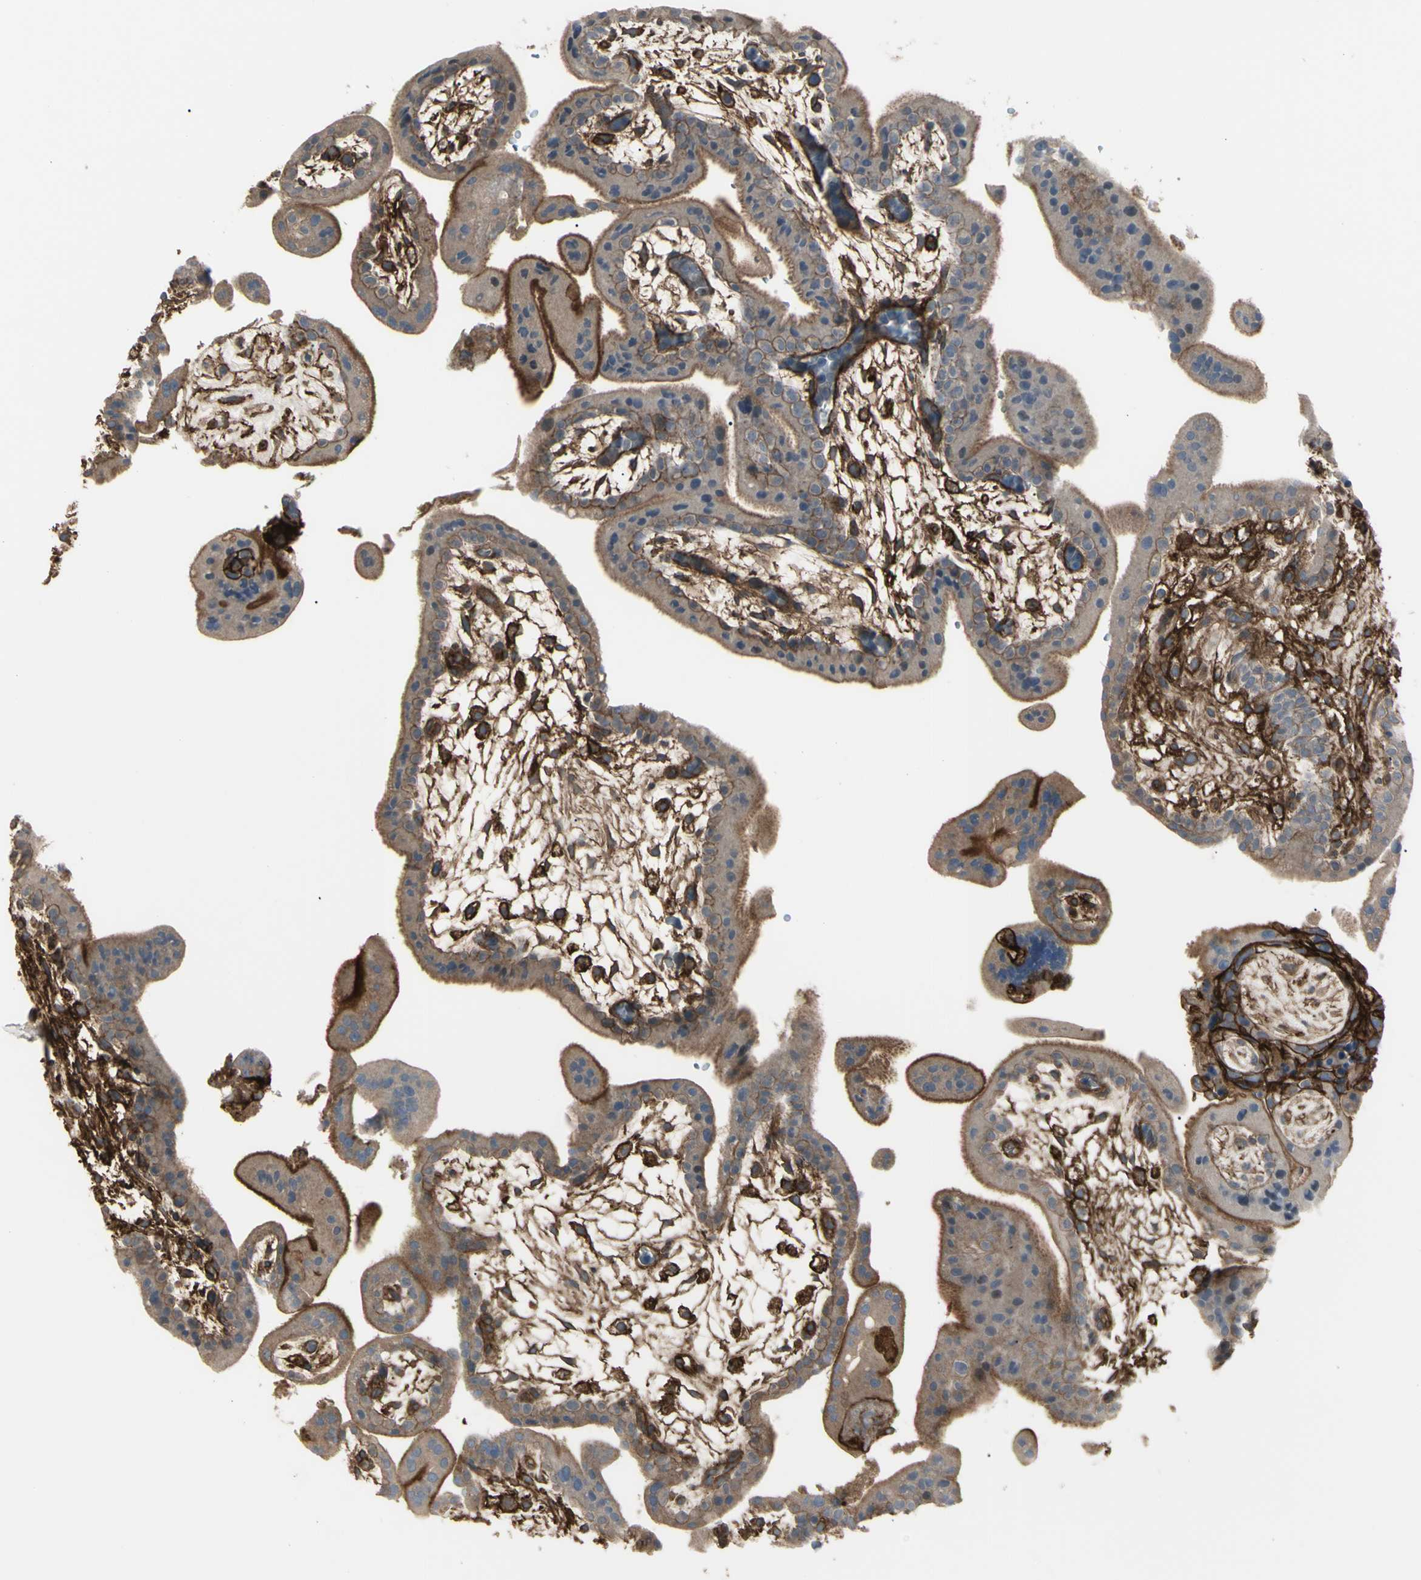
{"staining": {"intensity": "moderate", "quantity": ">75%", "location": "cytoplasmic/membranous"}, "tissue": "placenta", "cell_type": "Decidual cells", "image_type": "normal", "snomed": [{"axis": "morphology", "description": "Normal tissue, NOS"}, {"axis": "topography", "description": "Placenta"}], "caption": "Immunohistochemistry histopathology image of unremarkable human placenta stained for a protein (brown), which displays medium levels of moderate cytoplasmic/membranous positivity in approximately >75% of decidual cells.", "gene": "CD276", "patient": {"sex": "female", "age": 35}}